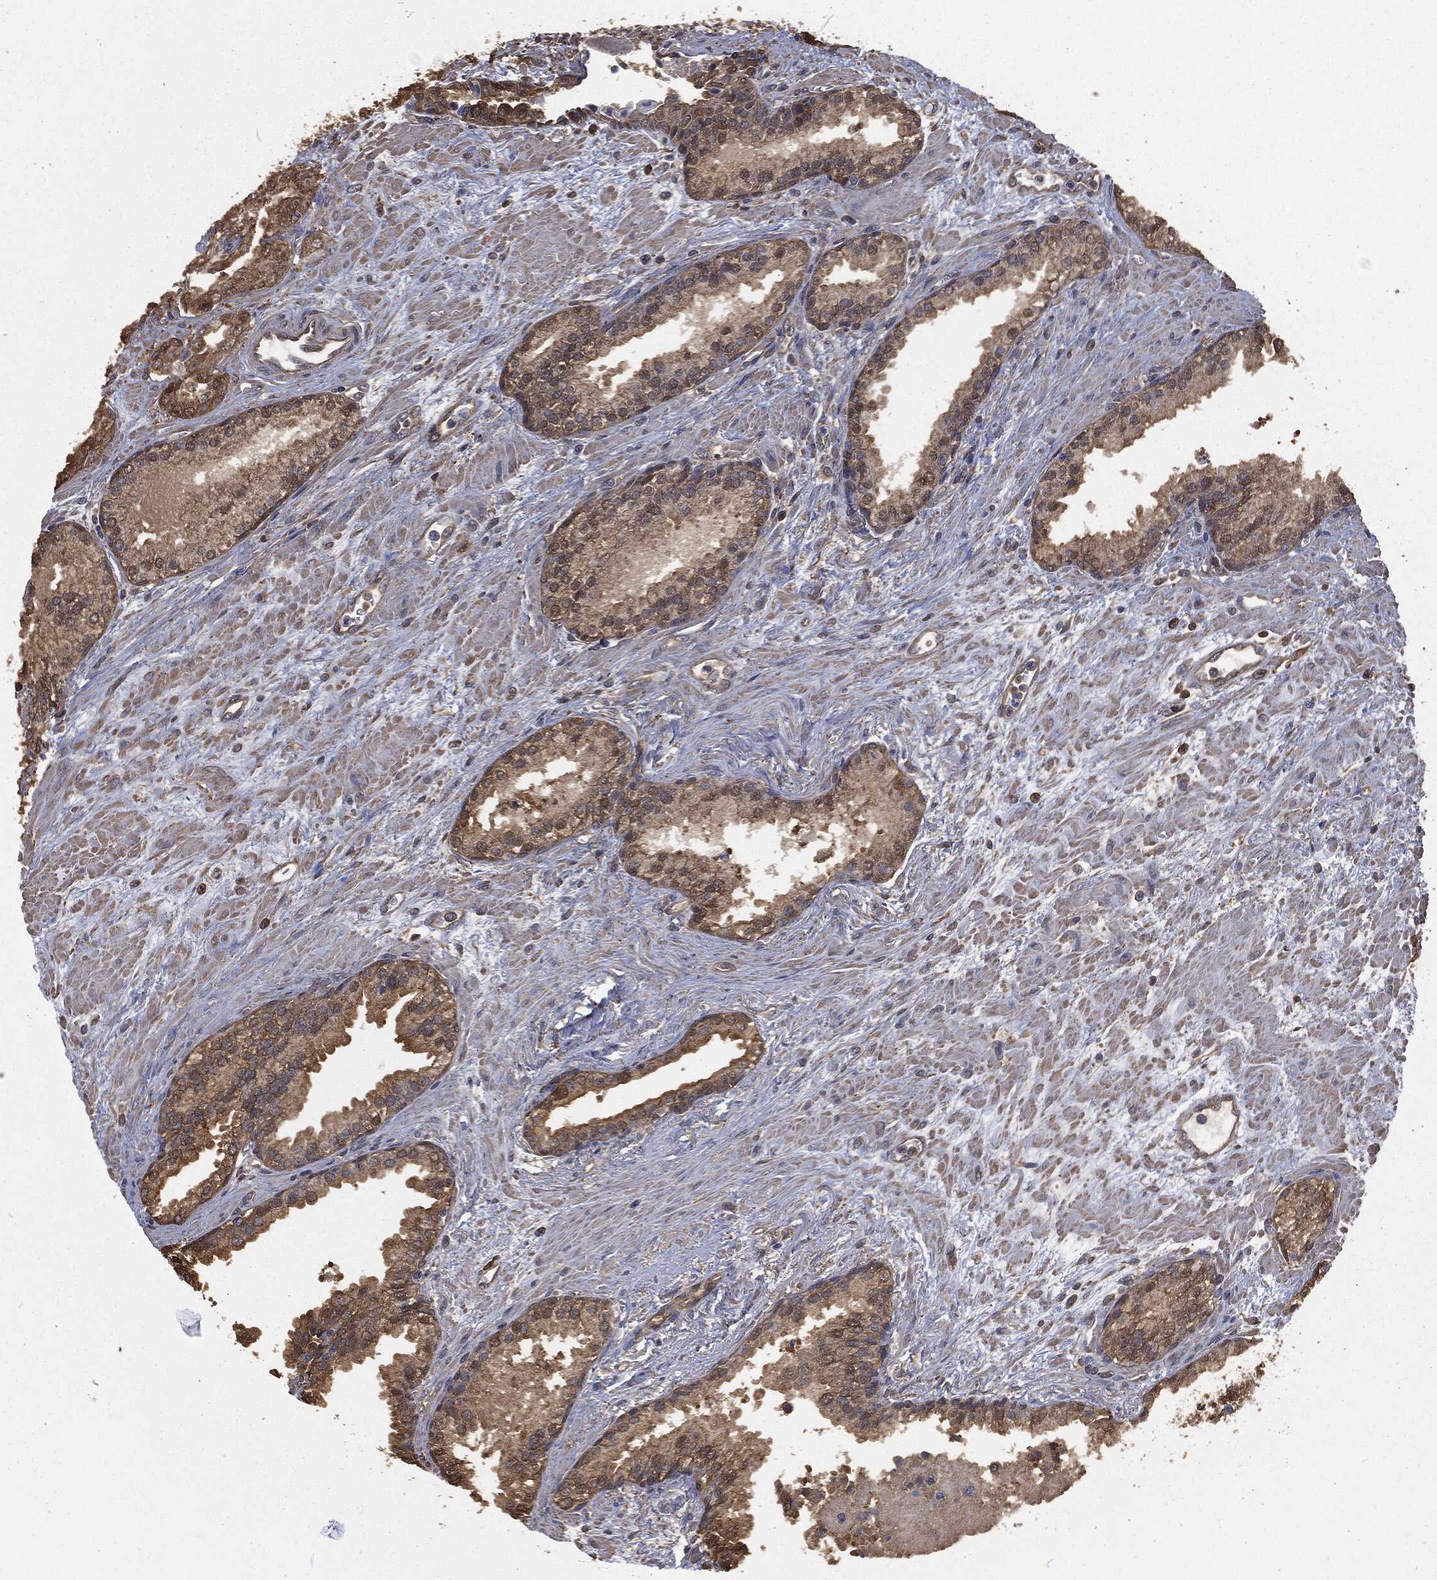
{"staining": {"intensity": "moderate", "quantity": ">75%", "location": "cytoplasmic/membranous"}, "tissue": "prostate cancer", "cell_type": "Tumor cells", "image_type": "cancer", "snomed": [{"axis": "morphology", "description": "Adenocarcinoma, Medium grade"}, {"axis": "topography", "description": "Prostate"}], "caption": "Moderate cytoplasmic/membranous protein positivity is present in about >75% of tumor cells in prostate cancer (medium-grade adenocarcinoma).", "gene": "PRDX4", "patient": {"sex": "male", "age": 71}}